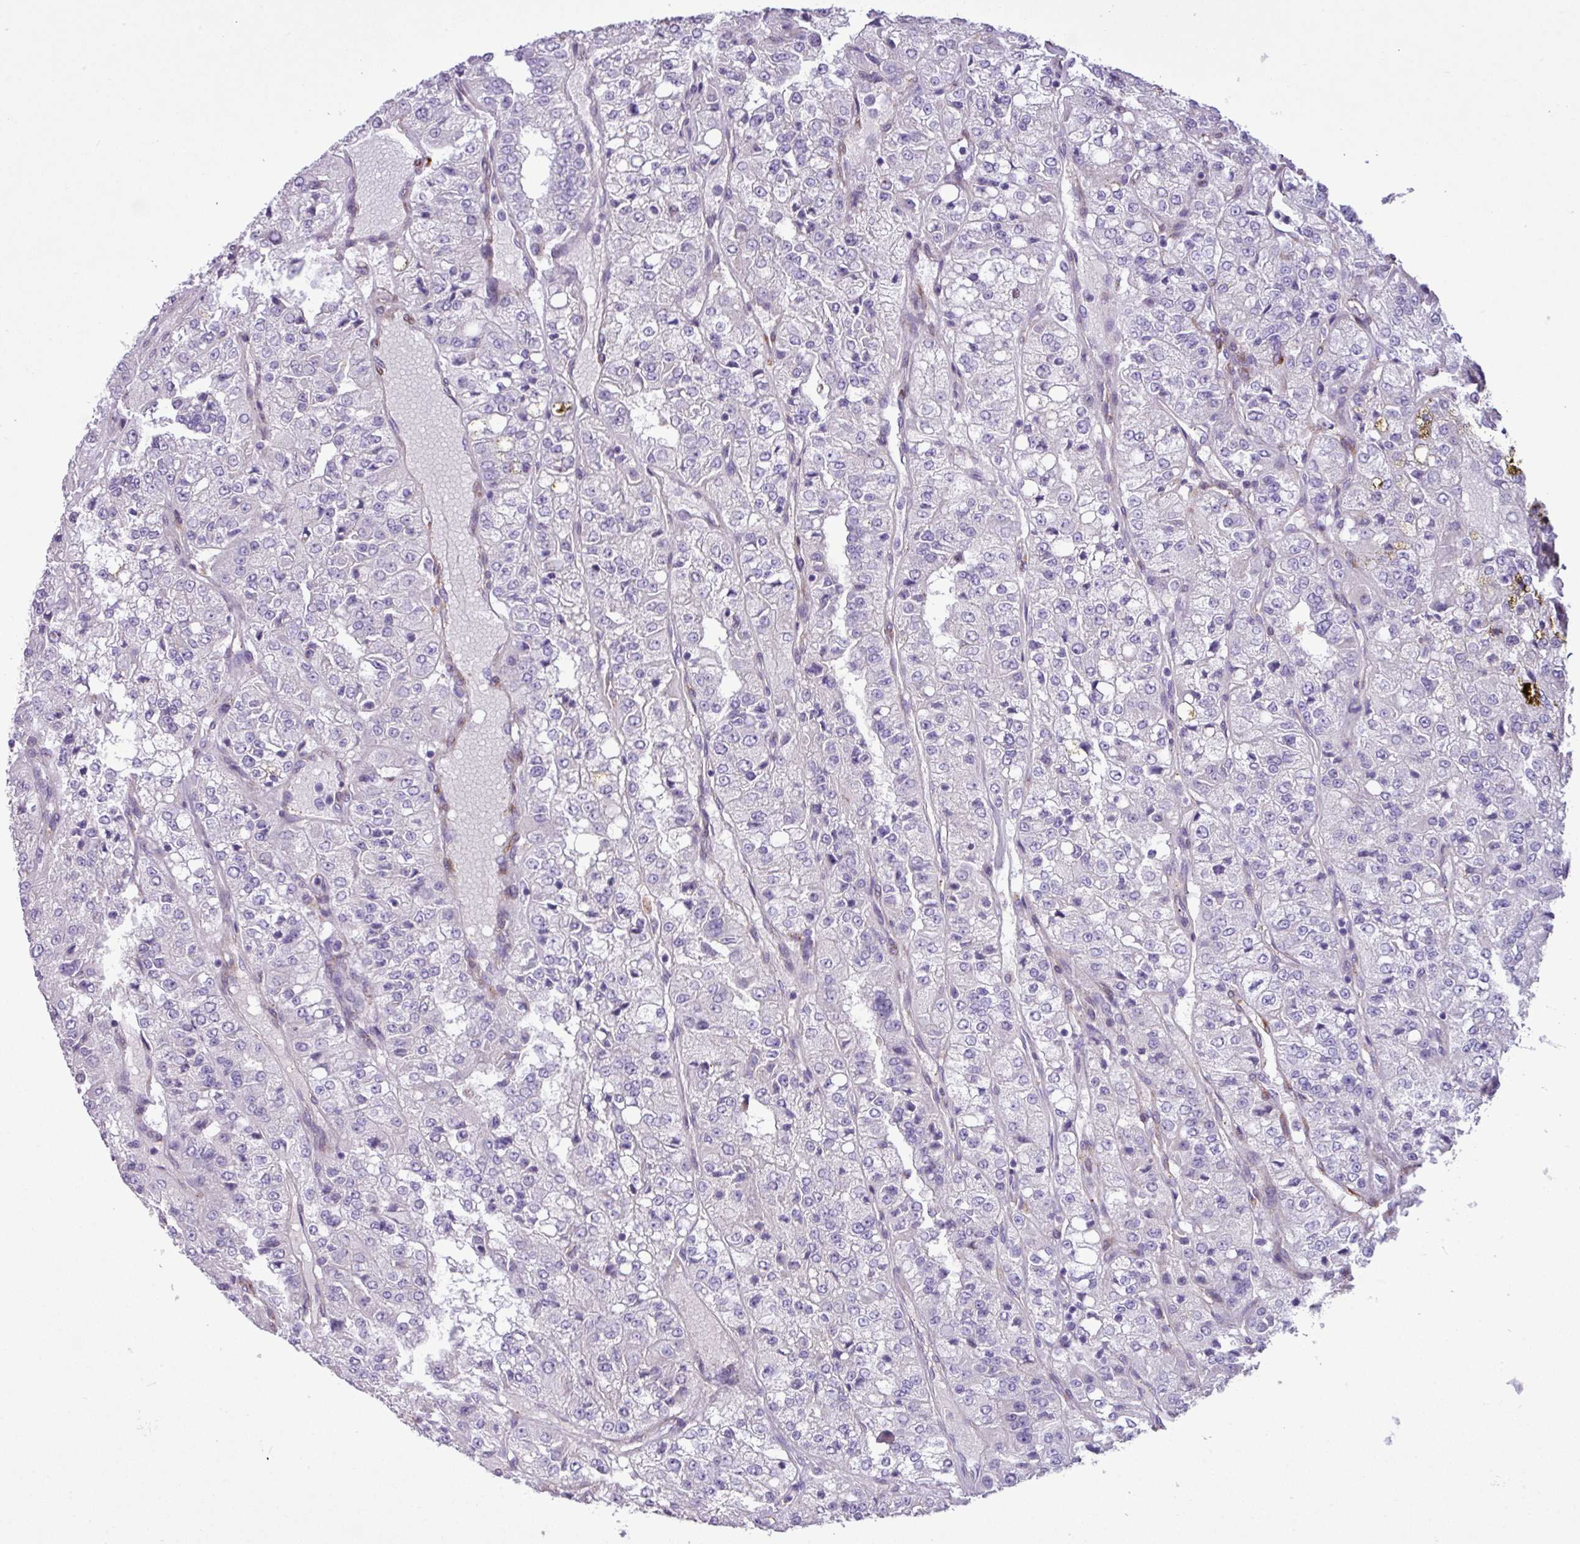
{"staining": {"intensity": "negative", "quantity": "none", "location": "none"}, "tissue": "renal cancer", "cell_type": "Tumor cells", "image_type": "cancer", "snomed": [{"axis": "morphology", "description": "Adenocarcinoma, NOS"}, {"axis": "topography", "description": "Kidney"}], "caption": "Tumor cells are negative for protein expression in human renal cancer.", "gene": "CD248", "patient": {"sex": "female", "age": 63}}